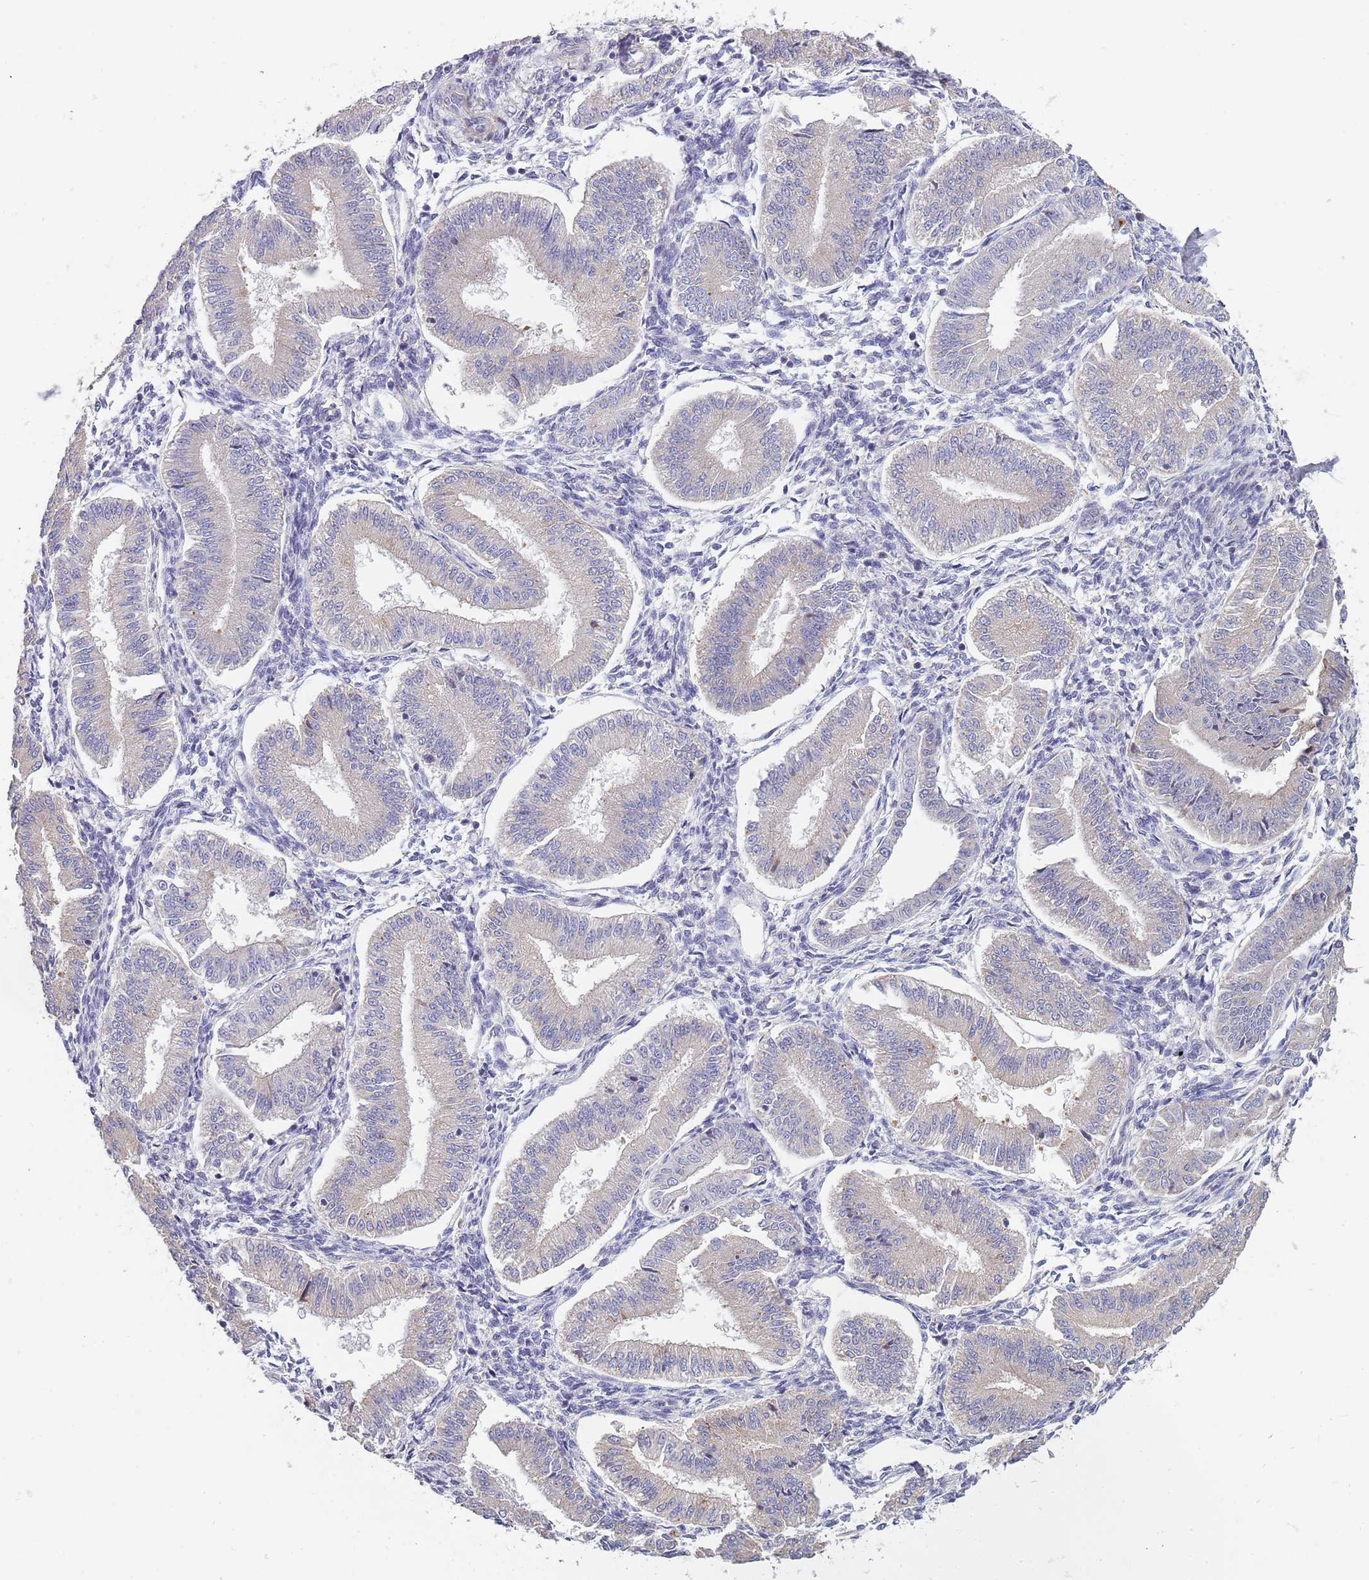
{"staining": {"intensity": "negative", "quantity": "none", "location": "none"}, "tissue": "endometrium", "cell_type": "Cells in endometrial stroma", "image_type": "normal", "snomed": [{"axis": "morphology", "description": "Normal tissue, NOS"}, {"axis": "topography", "description": "Endometrium"}], "caption": "Photomicrograph shows no significant protein staining in cells in endometrial stroma of benign endometrium. Brightfield microscopy of immunohistochemistry (IHC) stained with DAB (brown) and hematoxylin (blue), captured at high magnification.", "gene": "SUSD1", "patient": {"sex": "female", "age": 39}}